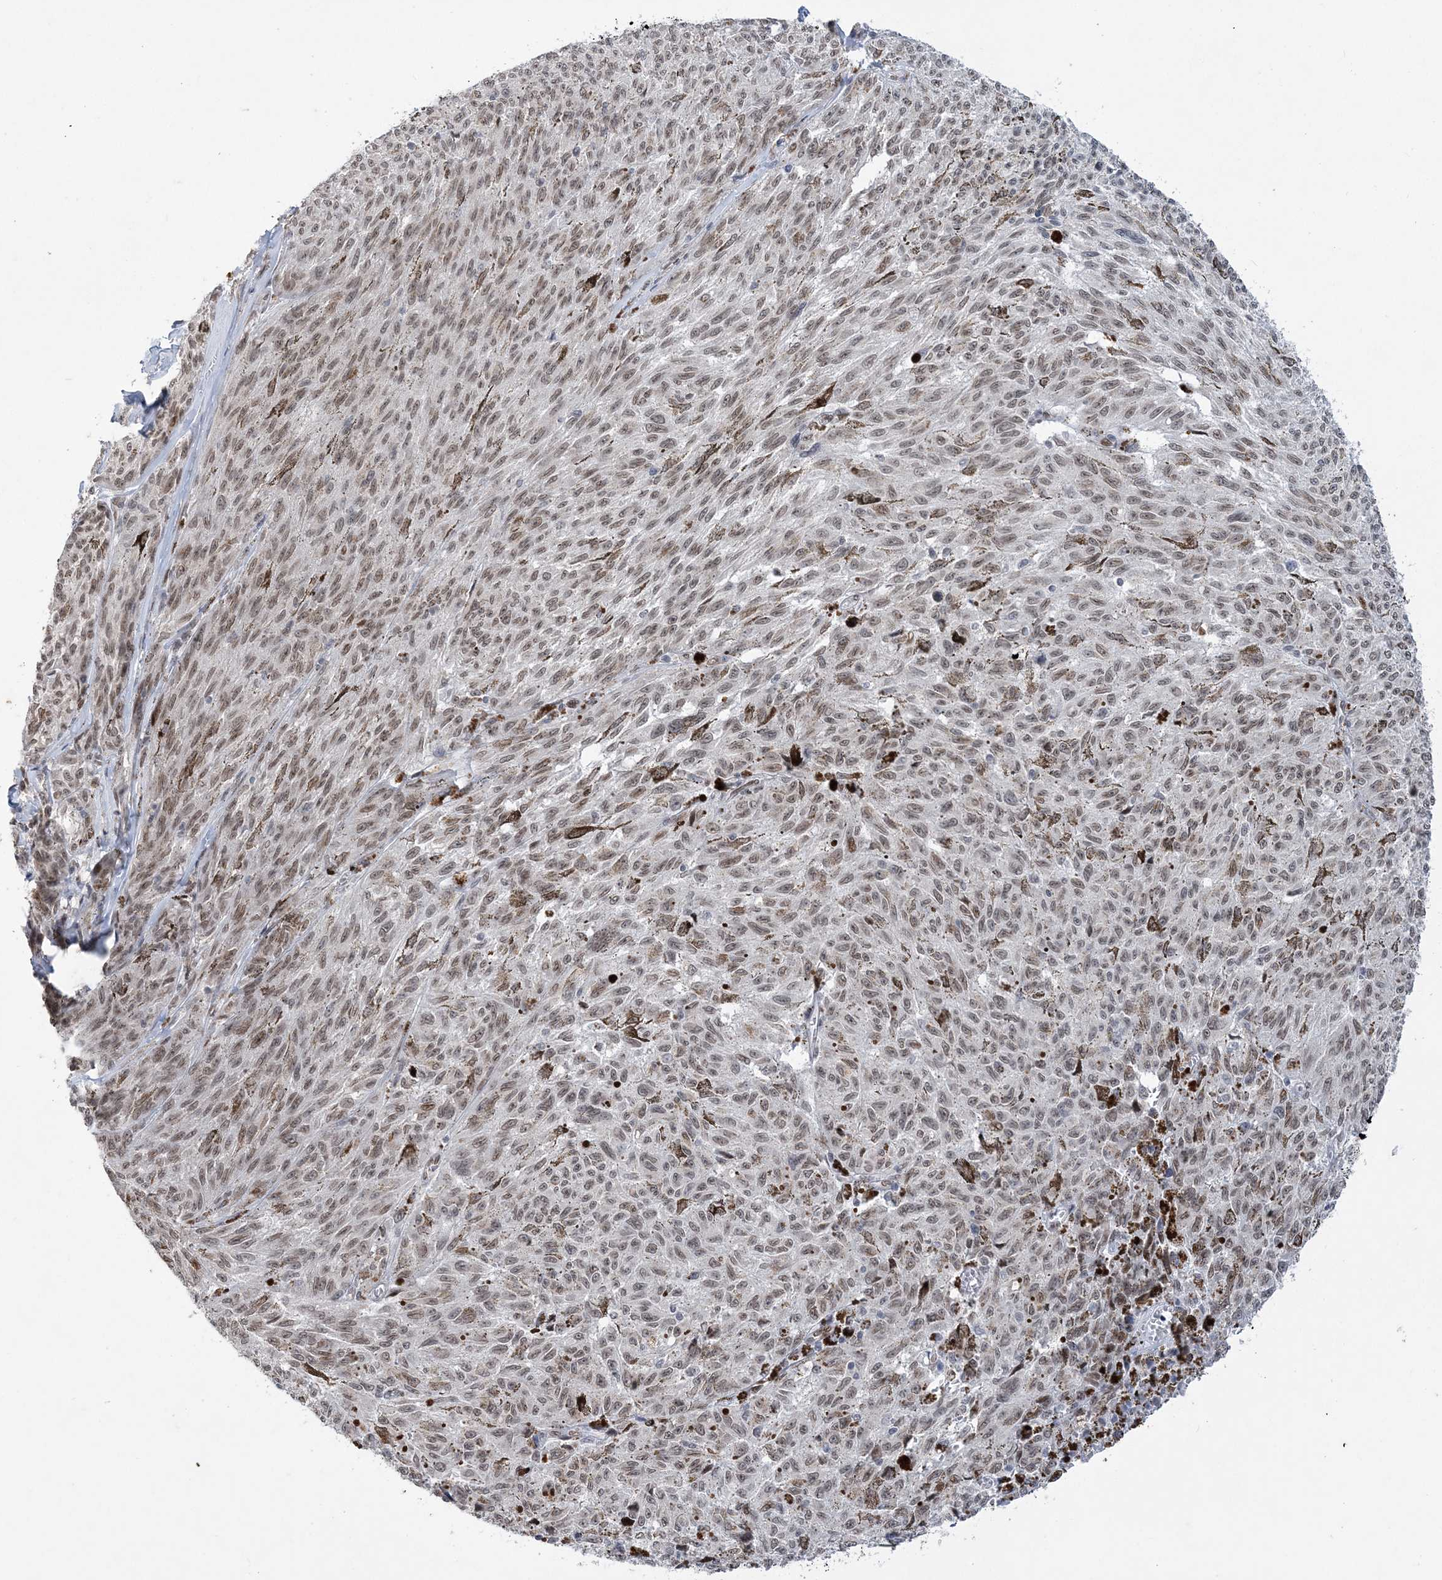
{"staining": {"intensity": "weak", "quantity": ">75%", "location": "nuclear"}, "tissue": "melanoma", "cell_type": "Tumor cells", "image_type": "cancer", "snomed": [{"axis": "morphology", "description": "Malignant melanoma, NOS"}, {"axis": "topography", "description": "Skin"}], "caption": "IHC image of neoplastic tissue: human malignant melanoma stained using IHC exhibits low levels of weak protein expression localized specifically in the nuclear of tumor cells, appearing as a nuclear brown color.", "gene": "WAC", "patient": {"sex": "female", "age": 72}}